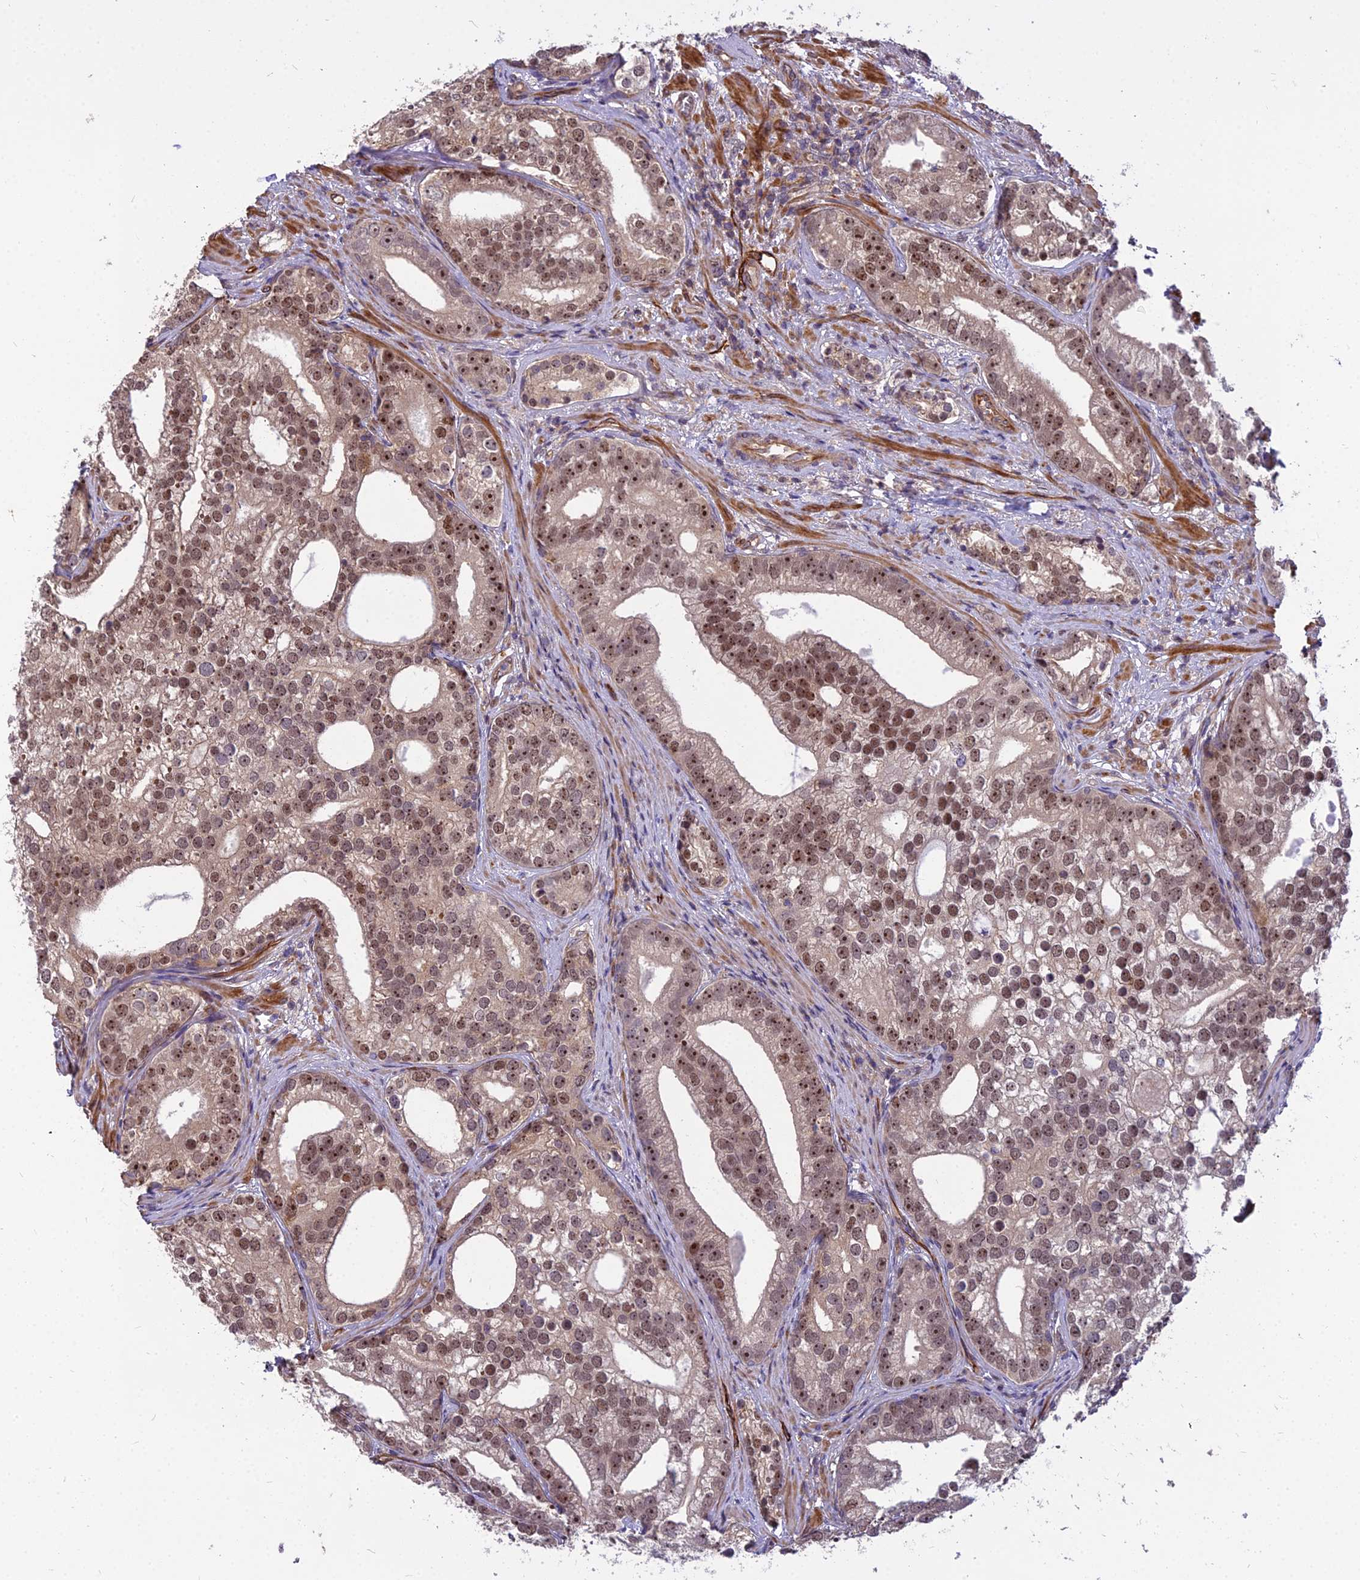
{"staining": {"intensity": "strong", "quantity": ">75%", "location": "cytoplasmic/membranous,nuclear"}, "tissue": "prostate cancer", "cell_type": "Tumor cells", "image_type": "cancer", "snomed": [{"axis": "morphology", "description": "Adenocarcinoma, High grade"}, {"axis": "topography", "description": "Prostate"}], "caption": "Tumor cells exhibit strong cytoplasmic/membranous and nuclear expression in about >75% of cells in high-grade adenocarcinoma (prostate). The protein is shown in brown color, while the nuclei are stained blue.", "gene": "TCEA3", "patient": {"sex": "male", "age": 75}}